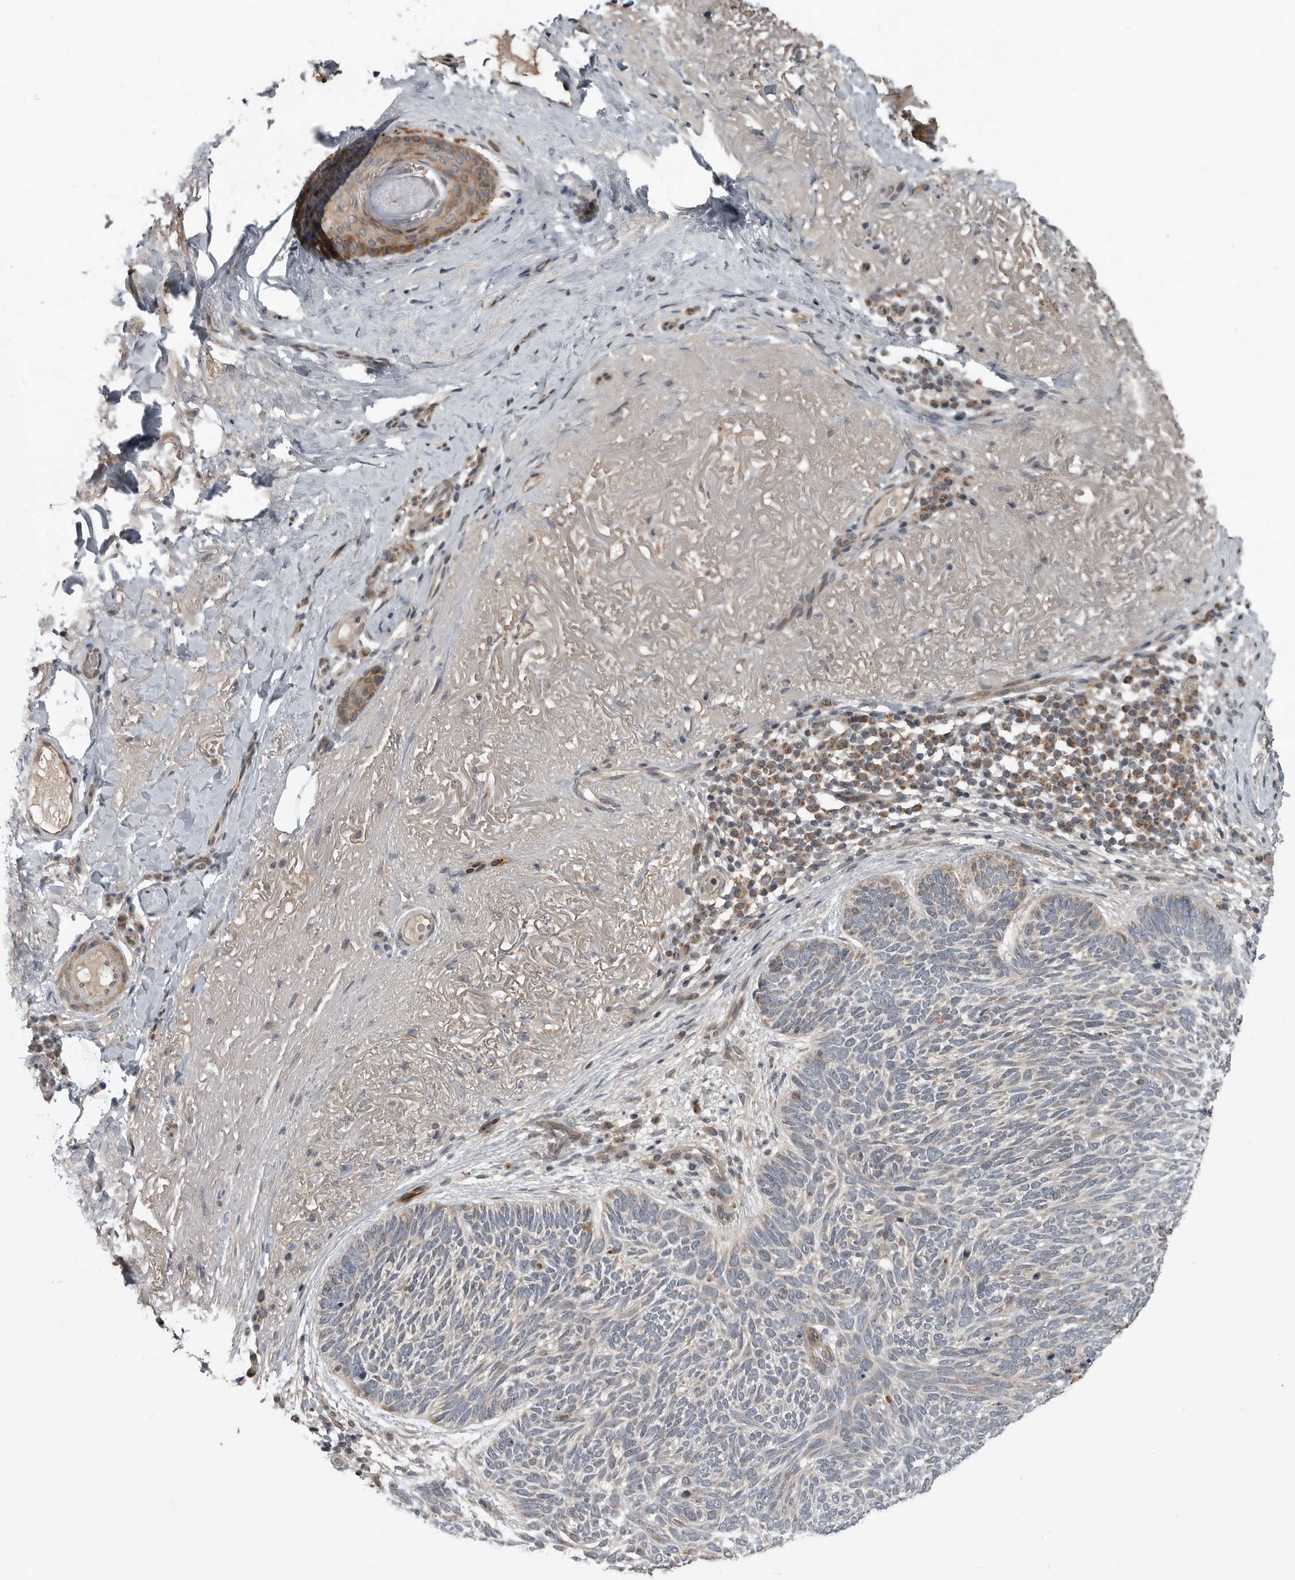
{"staining": {"intensity": "moderate", "quantity": "<25%", "location": "cytoplasmic/membranous"}, "tissue": "skin cancer", "cell_type": "Tumor cells", "image_type": "cancer", "snomed": [{"axis": "morphology", "description": "Basal cell carcinoma"}, {"axis": "topography", "description": "Skin"}], "caption": "This is an image of immunohistochemistry staining of skin cancer (basal cell carcinoma), which shows moderate expression in the cytoplasmic/membranous of tumor cells.", "gene": "FAAP100", "patient": {"sex": "female", "age": 85}}